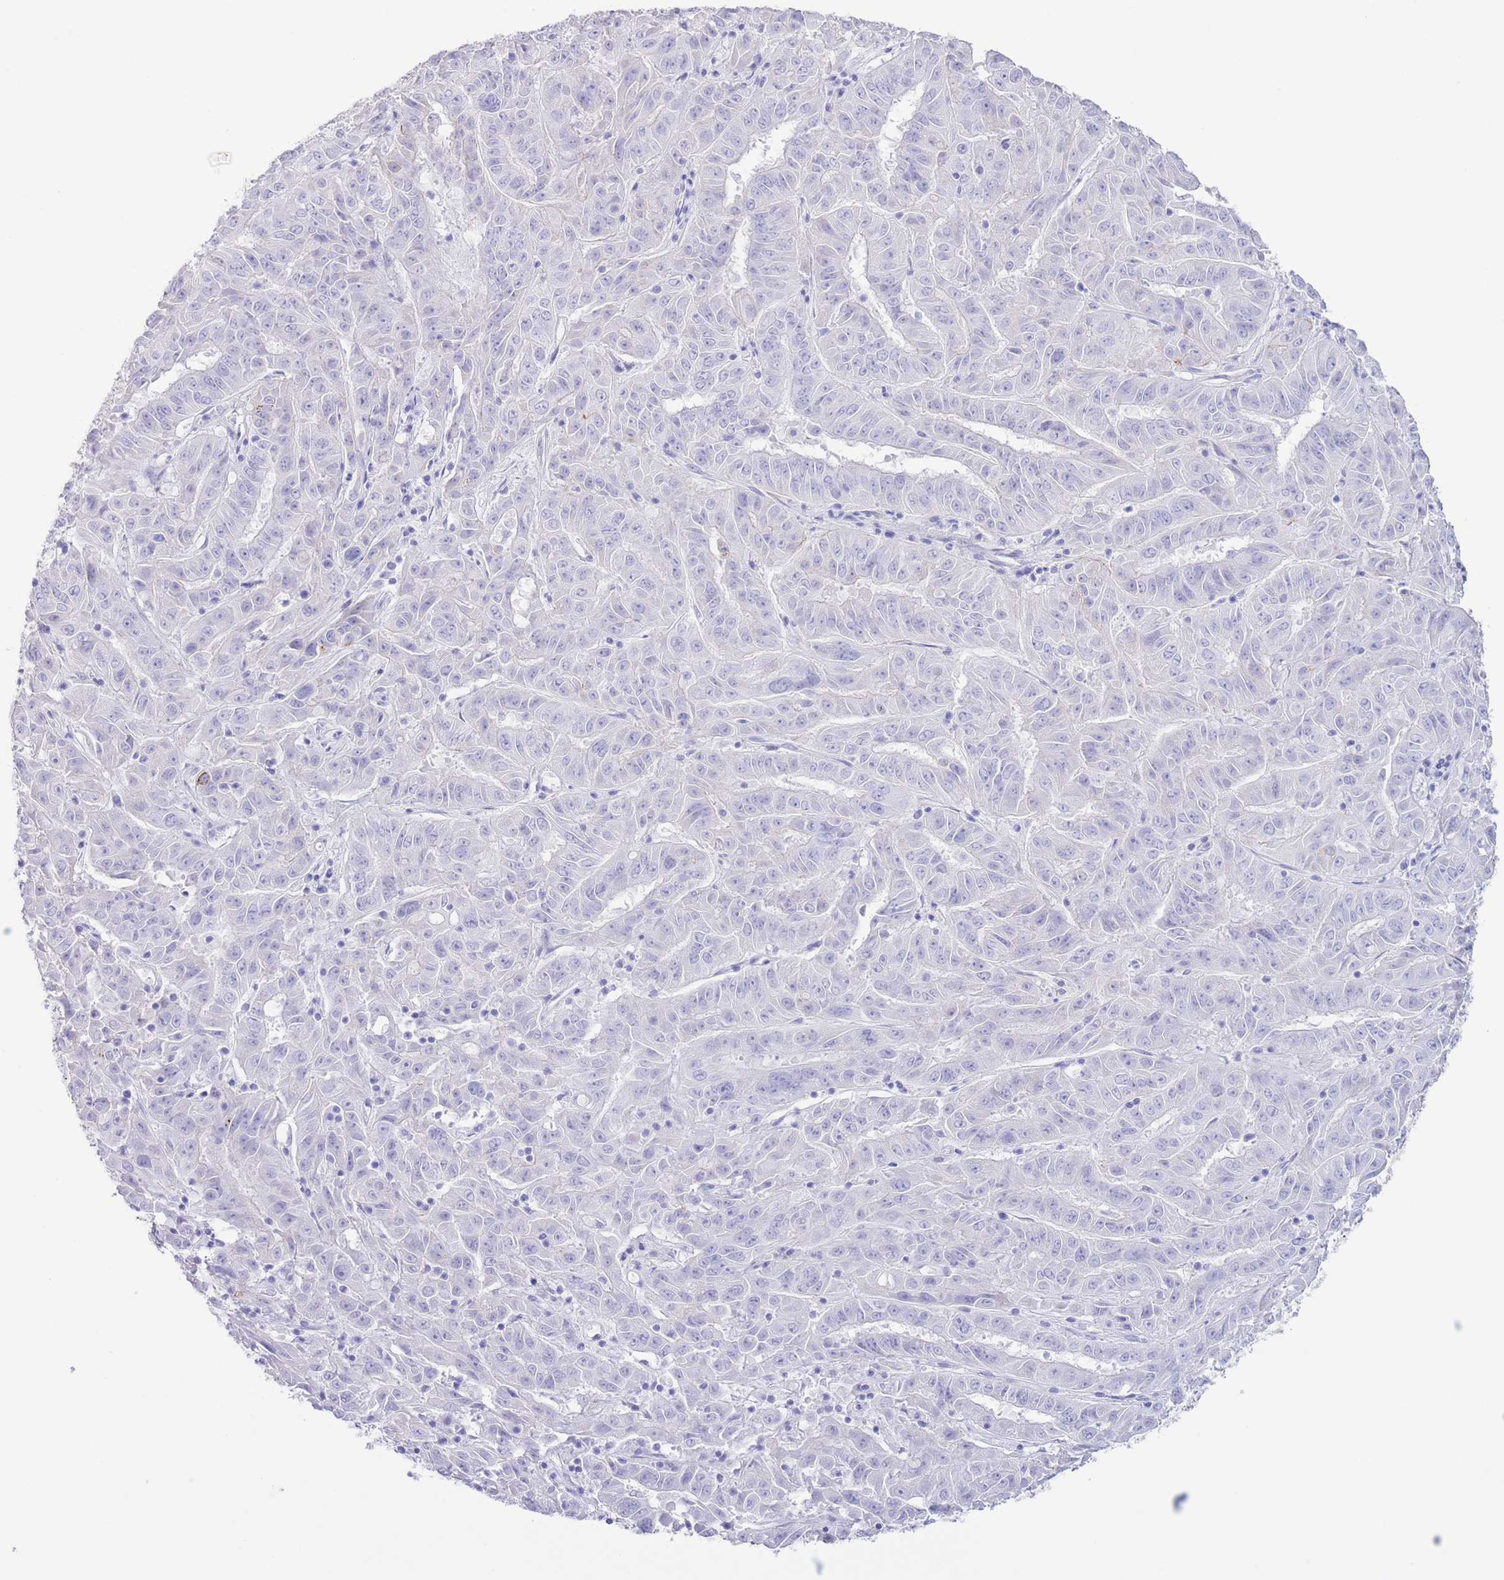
{"staining": {"intensity": "negative", "quantity": "none", "location": "none"}, "tissue": "pancreatic cancer", "cell_type": "Tumor cells", "image_type": "cancer", "snomed": [{"axis": "morphology", "description": "Adenocarcinoma, NOS"}, {"axis": "topography", "description": "Pancreas"}], "caption": "Tumor cells show no significant protein expression in adenocarcinoma (pancreatic).", "gene": "PKLR", "patient": {"sex": "male", "age": 63}}